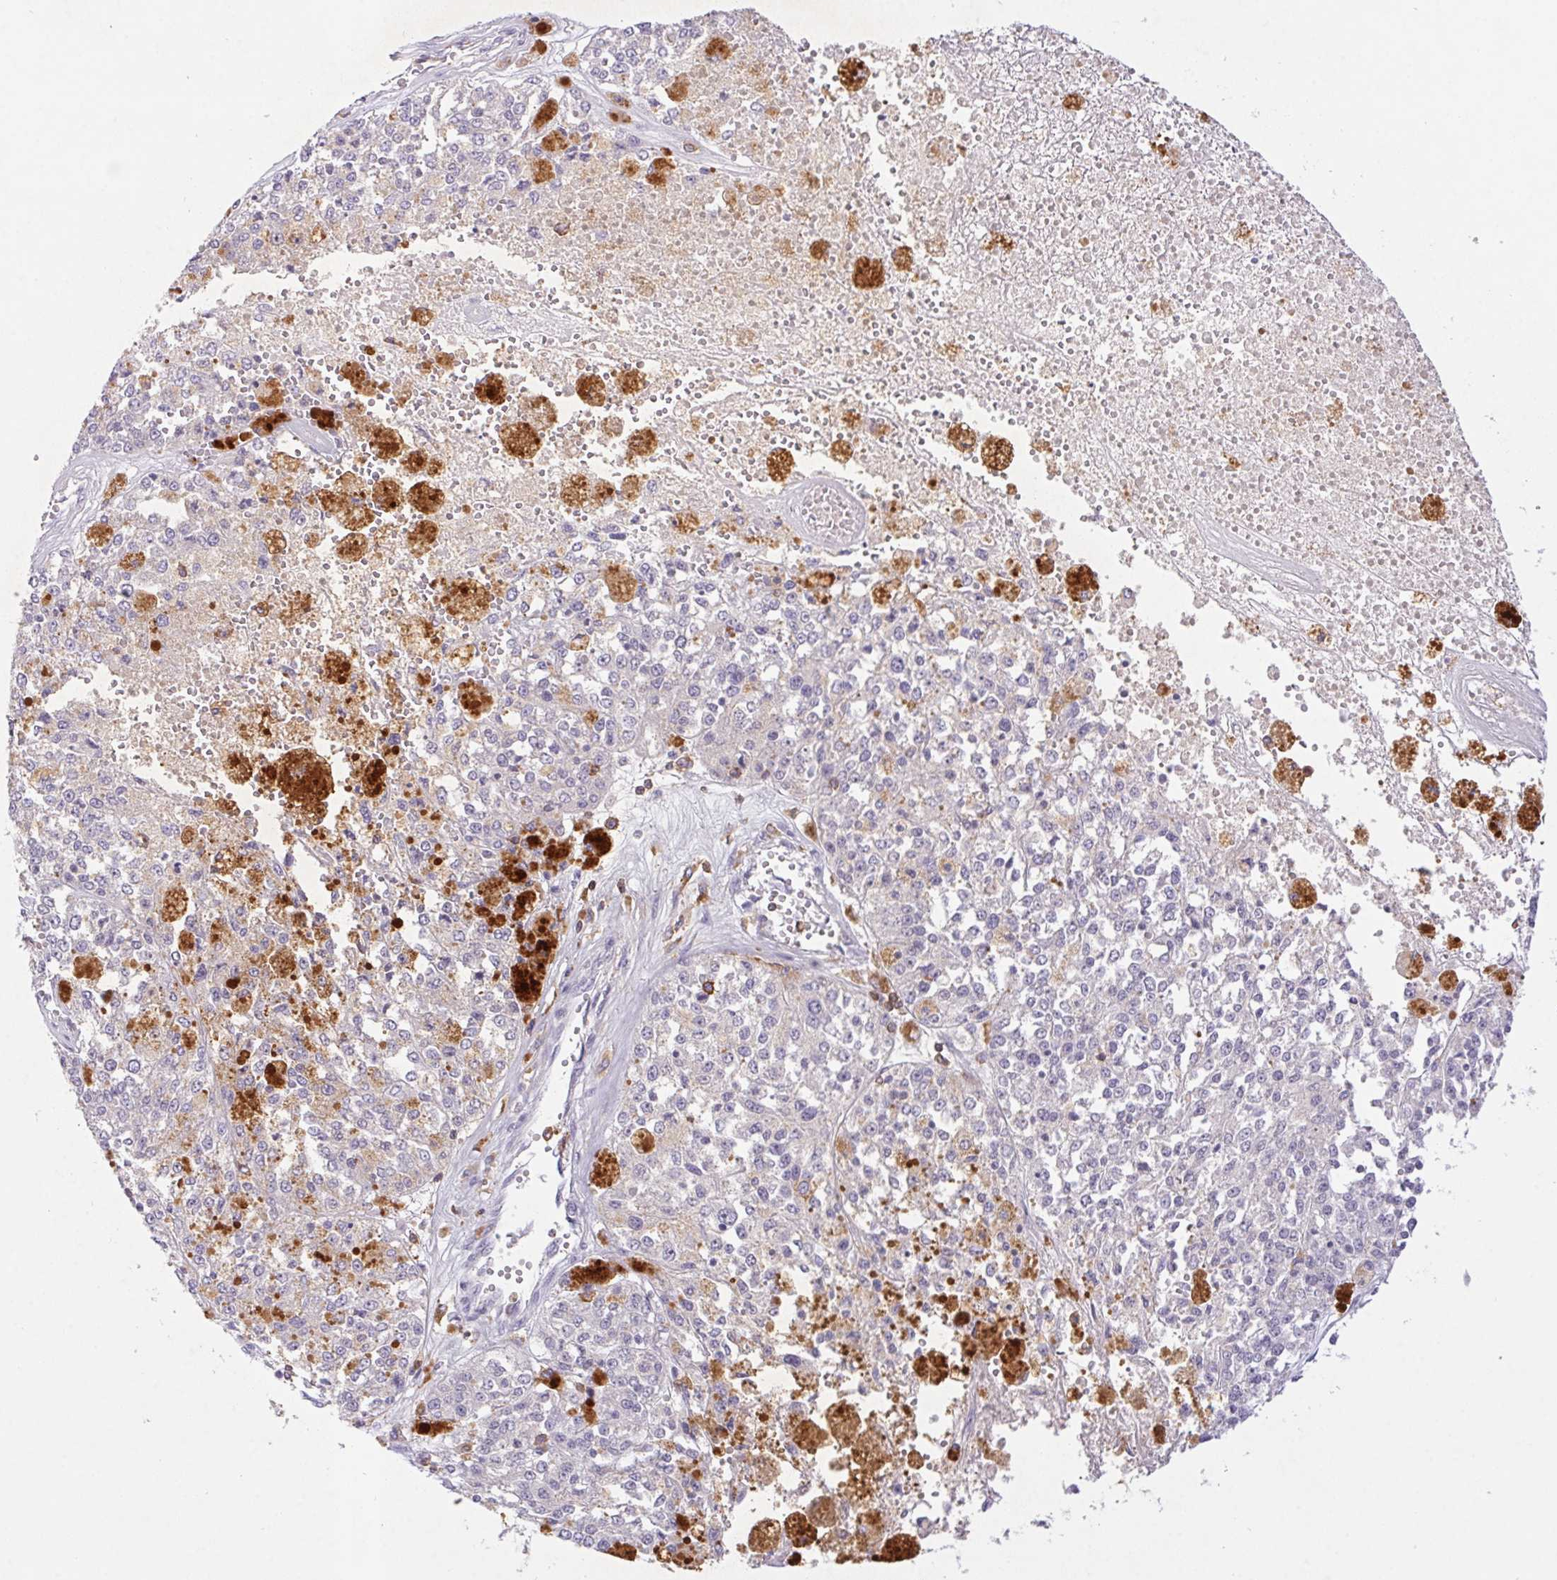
{"staining": {"intensity": "negative", "quantity": "none", "location": "none"}, "tissue": "melanoma", "cell_type": "Tumor cells", "image_type": "cancer", "snomed": [{"axis": "morphology", "description": "Malignant melanoma, Metastatic site"}, {"axis": "topography", "description": "Lymph node"}], "caption": "Malignant melanoma (metastatic site) was stained to show a protein in brown. There is no significant positivity in tumor cells.", "gene": "APBB1IP", "patient": {"sex": "female", "age": 64}}